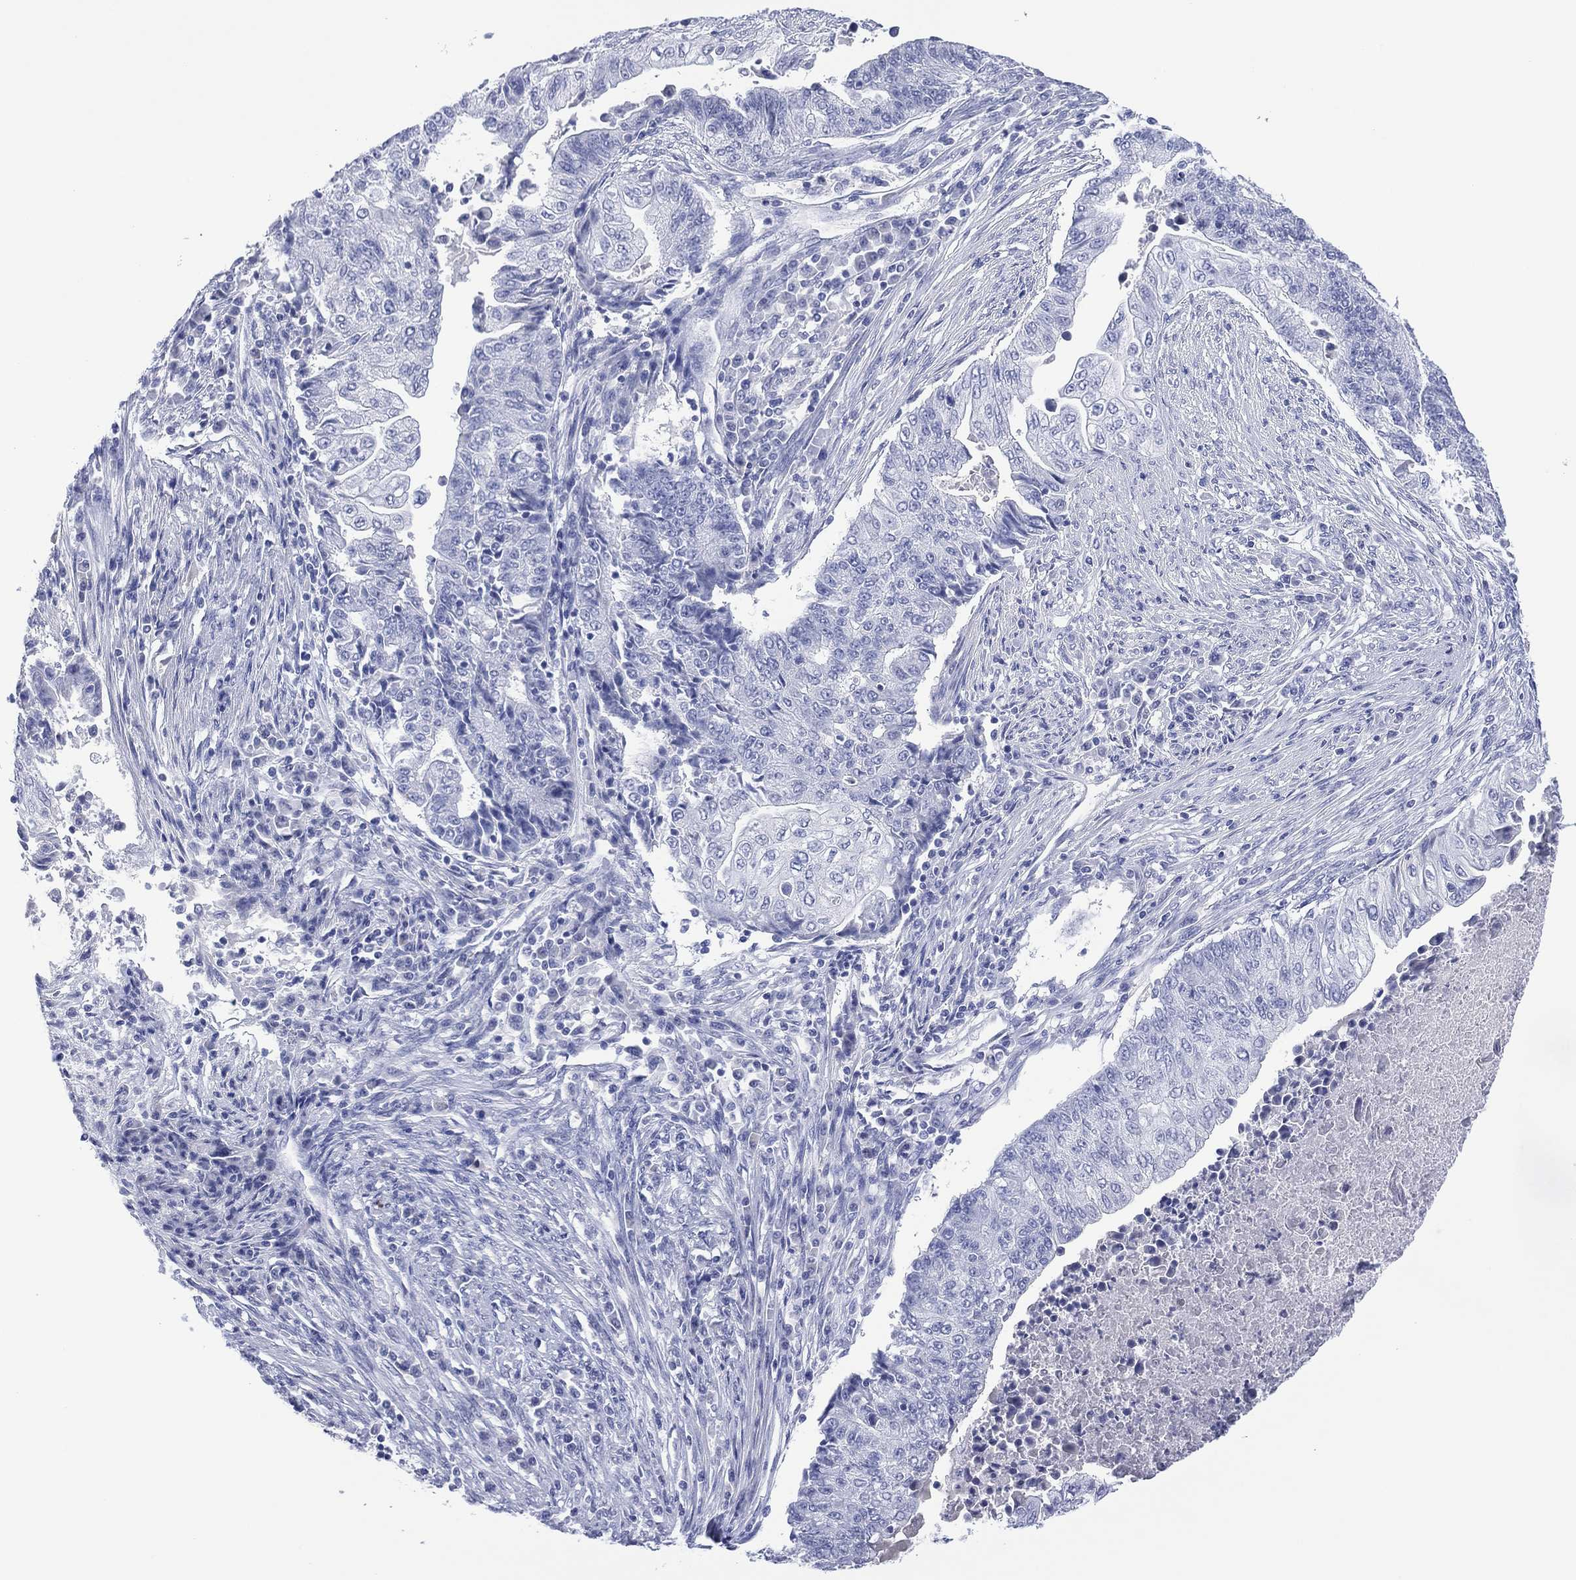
{"staining": {"intensity": "negative", "quantity": "none", "location": "none"}, "tissue": "endometrial cancer", "cell_type": "Tumor cells", "image_type": "cancer", "snomed": [{"axis": "morphology", "description": "Adenocarcinoma, NOS"}, {"axis": "topography", "description": "Uterus"}, {"axis": "topography", "description": "Endometrium"}], "caption": "A histopathology image of endometrial cancer stained for a protein reveals no brown staining in tumor cells.", "gene": "UTF1", "patient": {"sex": "female", "age": 54}}